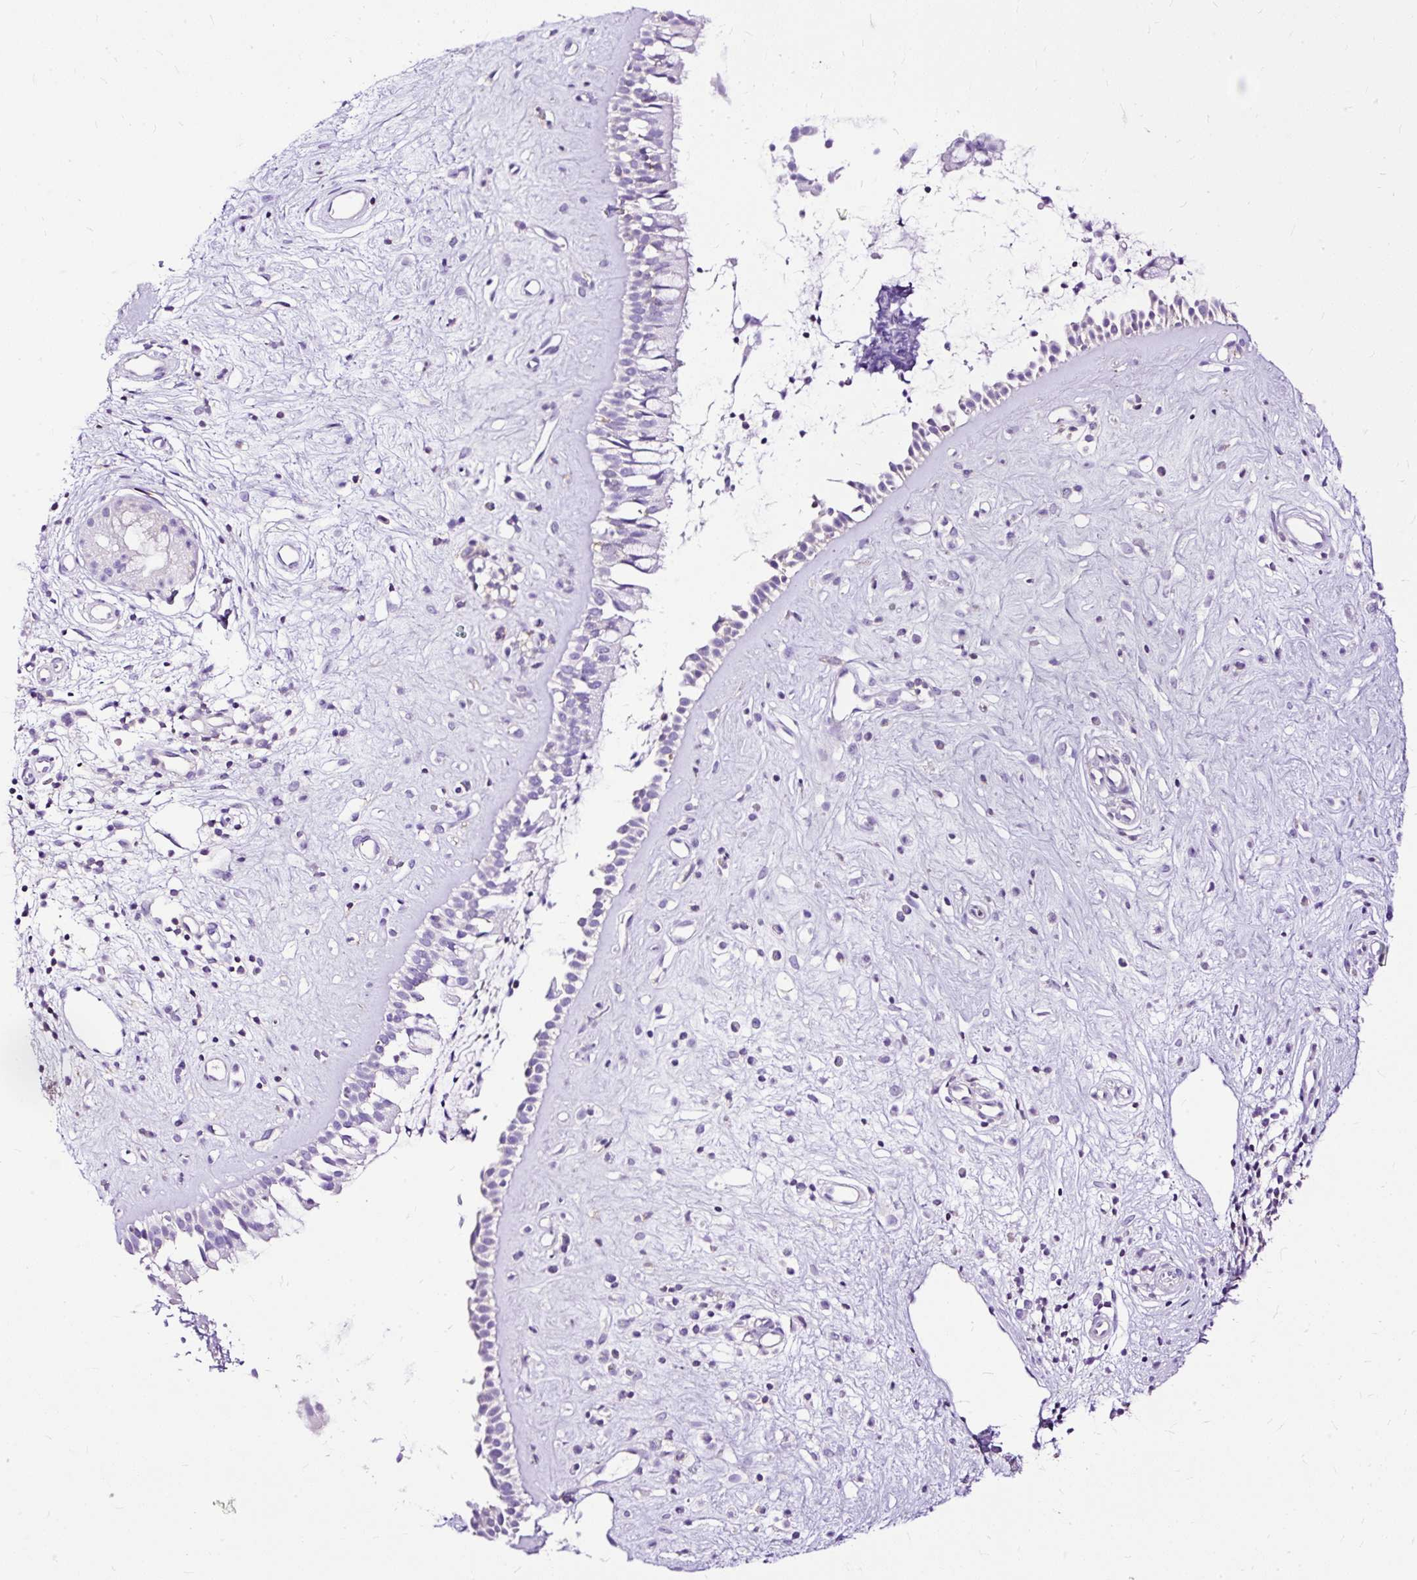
{"staining": {"intensity": "negative", "quantity": "none", "location": "none"}, "tissue": "nasopharynx", "cell_type": "Respiratory epithelial cells", "image_type": "normal", "snomed": [{"axis": "morphology", "description": "Normal tissue, NOS"}, {"axis": "topography", "description": "Nasopharynx"}], "caption": "Immunohistochemical staining of unremarkable human nasopharynx demonstrates no significant positivity in respiratory epithelial cells. (DAB (3,3'-diaminobenzidine) IHC with hematoxylin counter stain).", "gene": "TWF2", "patient": {"sex": "male", "age": 32}}